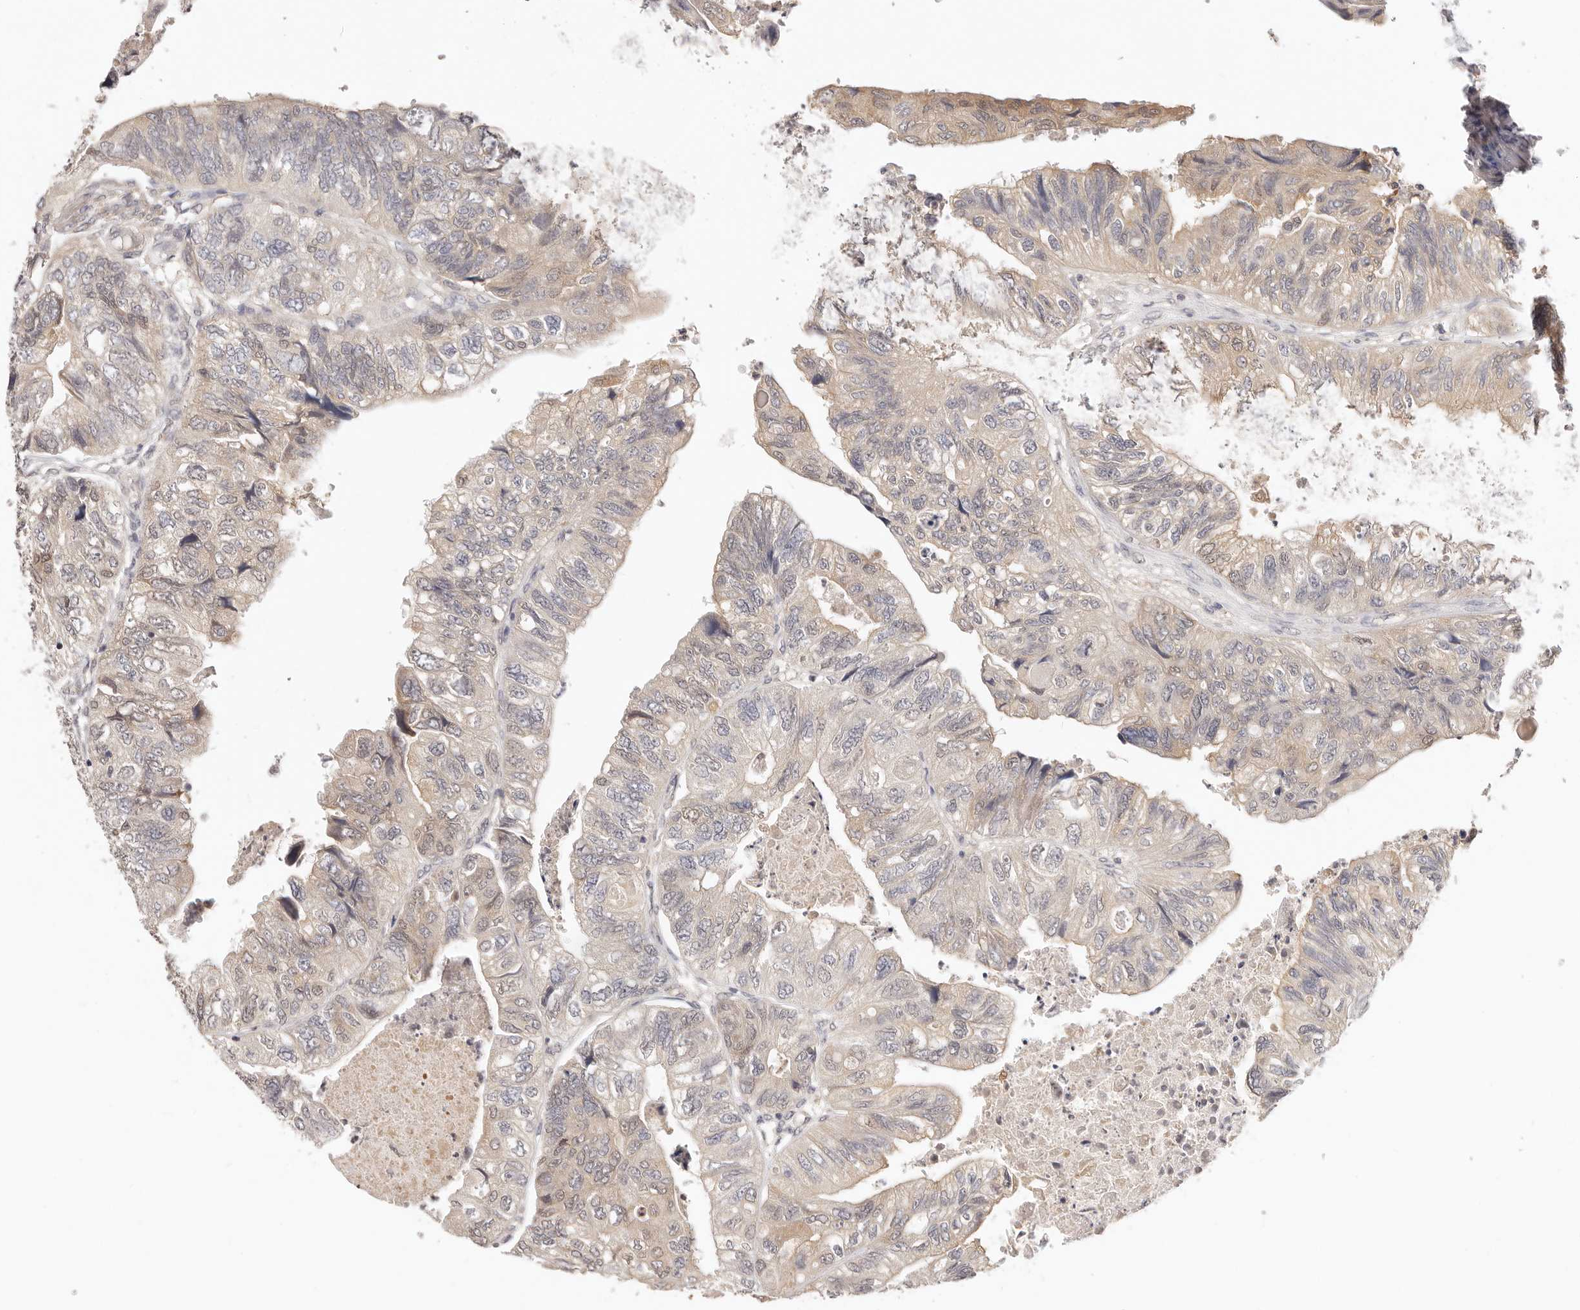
{"staining": {"intensity": "weak", "quantity": "25%-75%", "location": "cytoplasmic/membranous"}, "tissue": "colorectal cancer", "cell_type": "Tumor cells", "image_type": "cancer", "snomed": [{"axis": "morphology", "description": "Adenocarcinoma, NOS"}, {"axis": "topography", "description": "Rectum"}], "caption": "Brown immunohistochemical staining in human adenocarcinoma (colorectal) displays weak cytoplasmic/membranous expression in about 25%-75% of tumor cells. (DAB (3,3'-diaminobenzidine) IHC with brightfield microscopy, high magnification).", "gene": "GGPS1", "patient": {"sex": "male", "age": 63}}